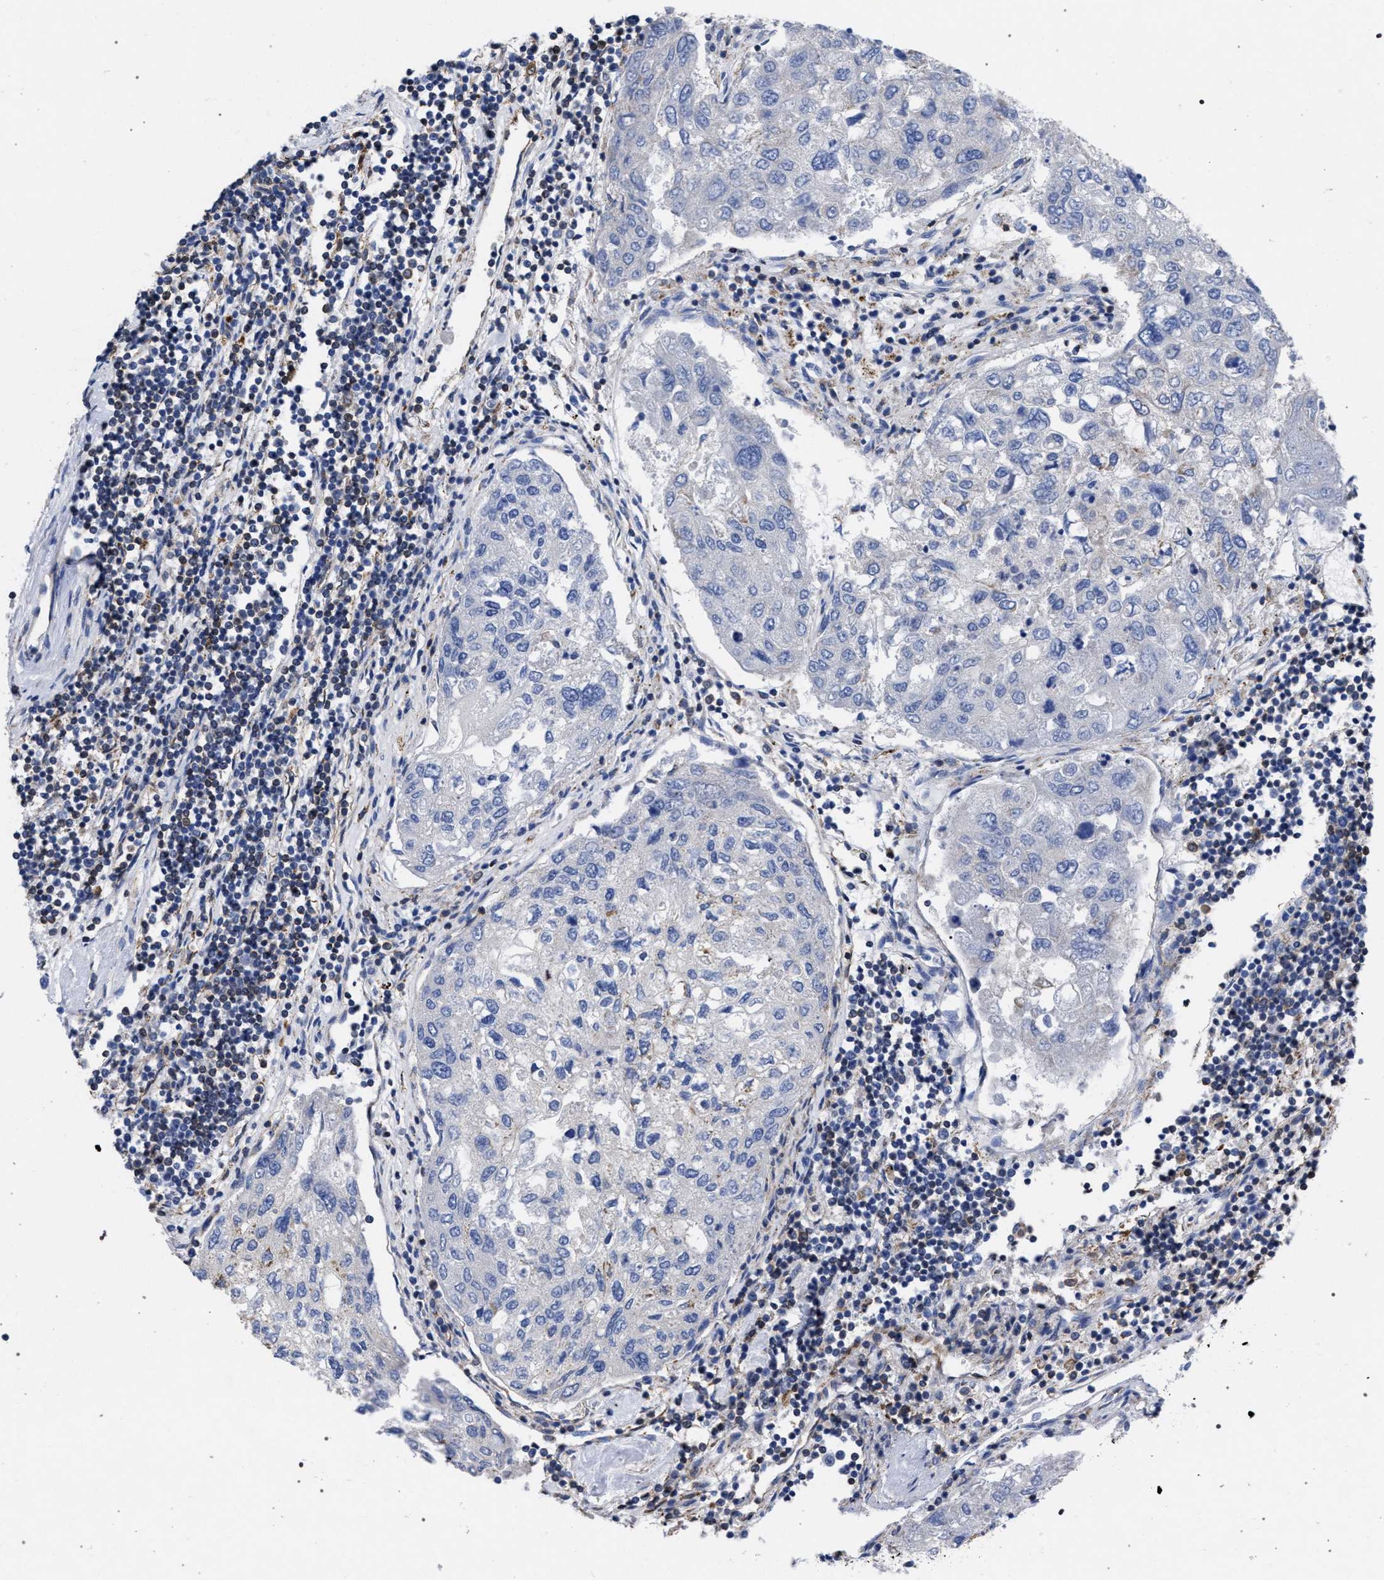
{"staining": {"intensity": "negative", "quantity": "none", "location": "none"}, "tissue": "urothelial cancer", "cell_type": "Tumor cells", "image_type": "cancer", "snomed": [{"axis": "morphology", "description": "Urothelial carcinoma, High grade"}, {"axis": "topography", "description": "Lymph node"}, {"axis": "topography", "description": "Urinary bladder"}], "caption": "IHC histopathology image of human urothelial cancer stained for a protein (brown), which shows no positivity in tumor cells.", "gene": "ACADS", "patient": {"sex": "male", "age": 51}}